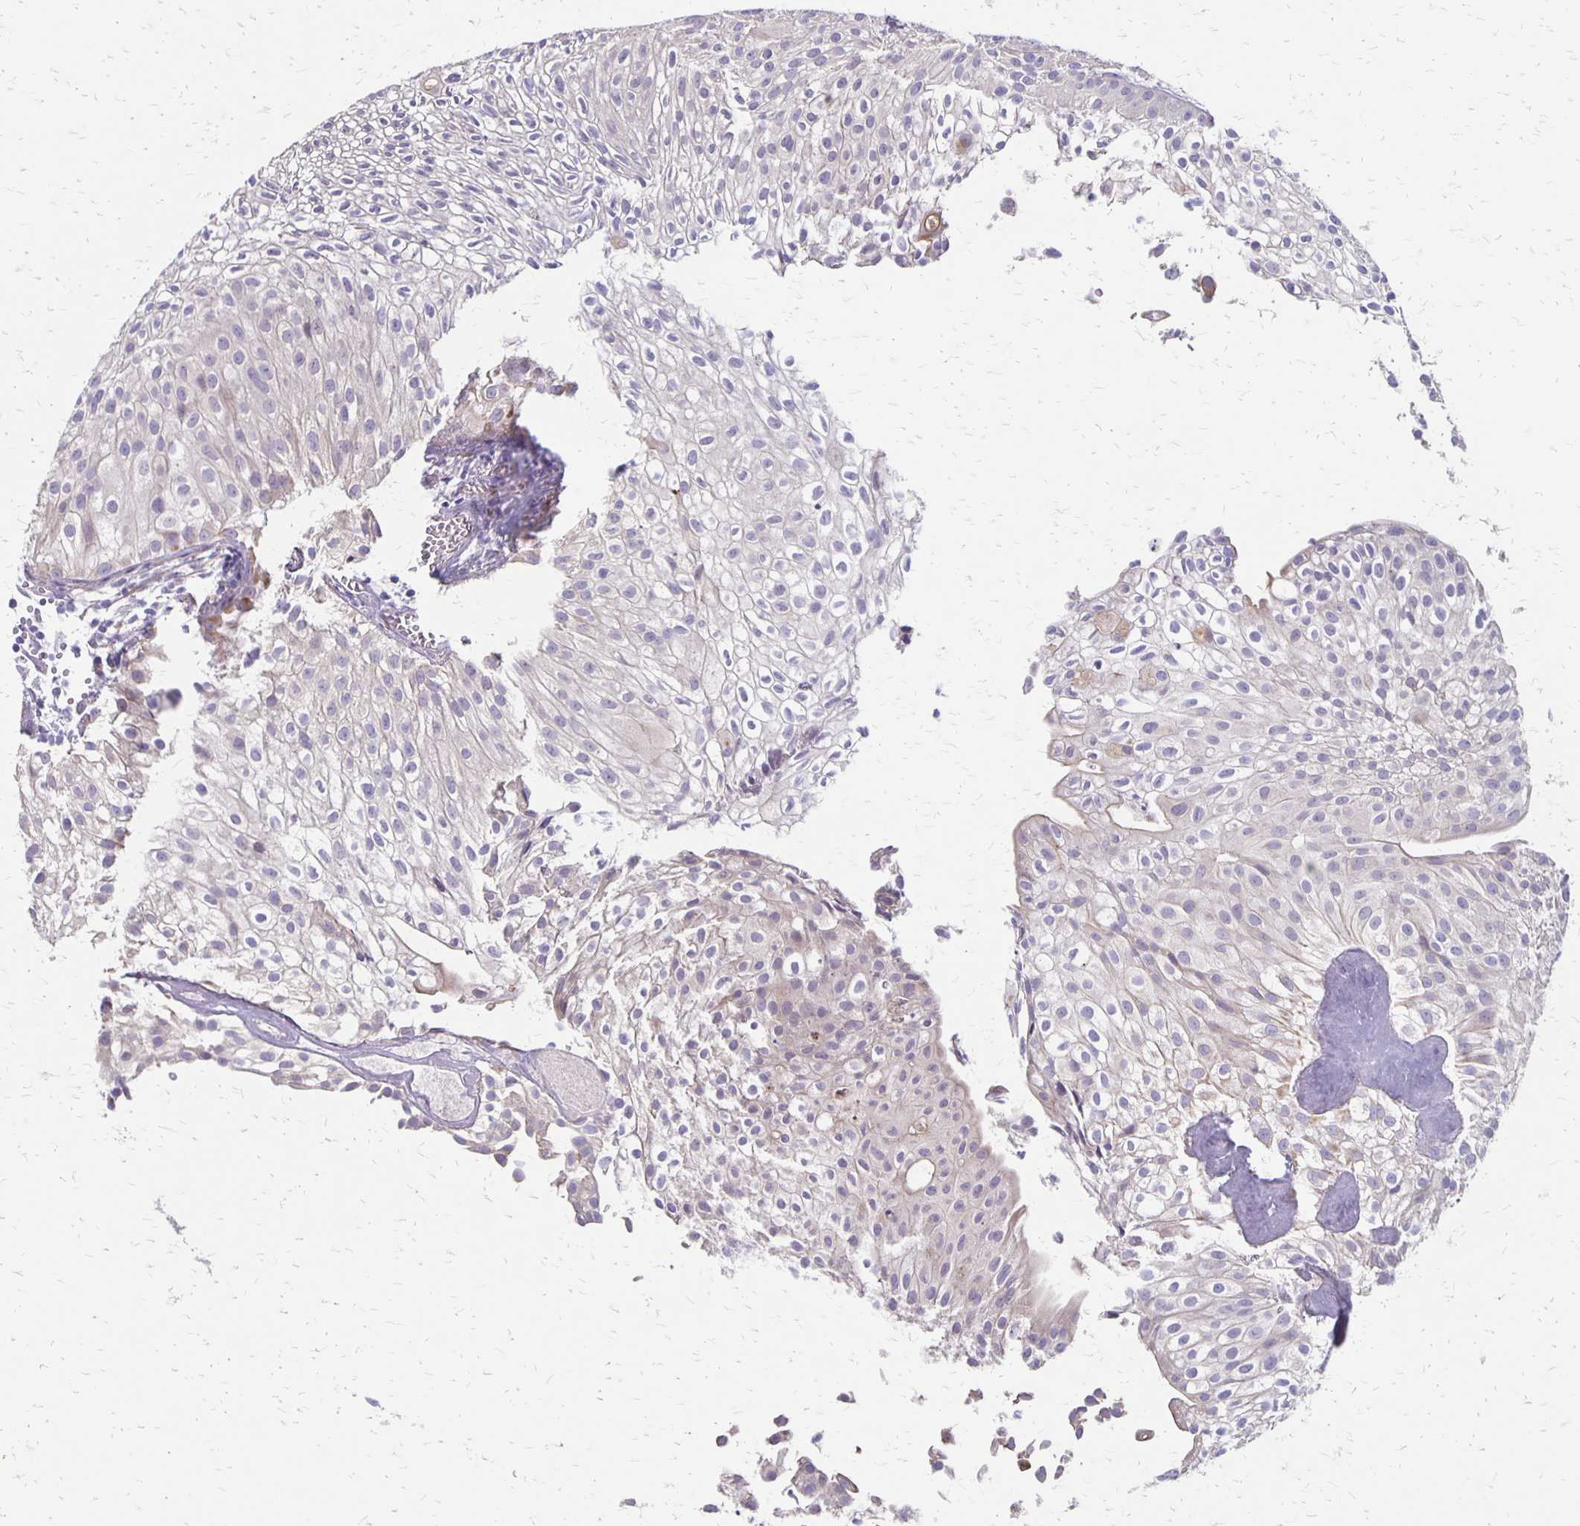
{"staining": {"intensity": "negative", "quantity": "none", "location": "none"}, "tissue": "urothelial cancer", "cell_type": "Tumor cells", "image_type": "cancer", "snomed": [{"axis": "morphology", "description": "Urothelial carcinoma, Low grade"}, {"axis": "topography", "description": "Urinary bladder"}], "caption": "Immunohistochemistry (IHC) micrograph of human urothelial carcinoma (low-grade) stained for a protein (brown), which shows no expression in tumor cells.", "gene": "HOMER1", "patient": {"sex": "male", "age": 70}}